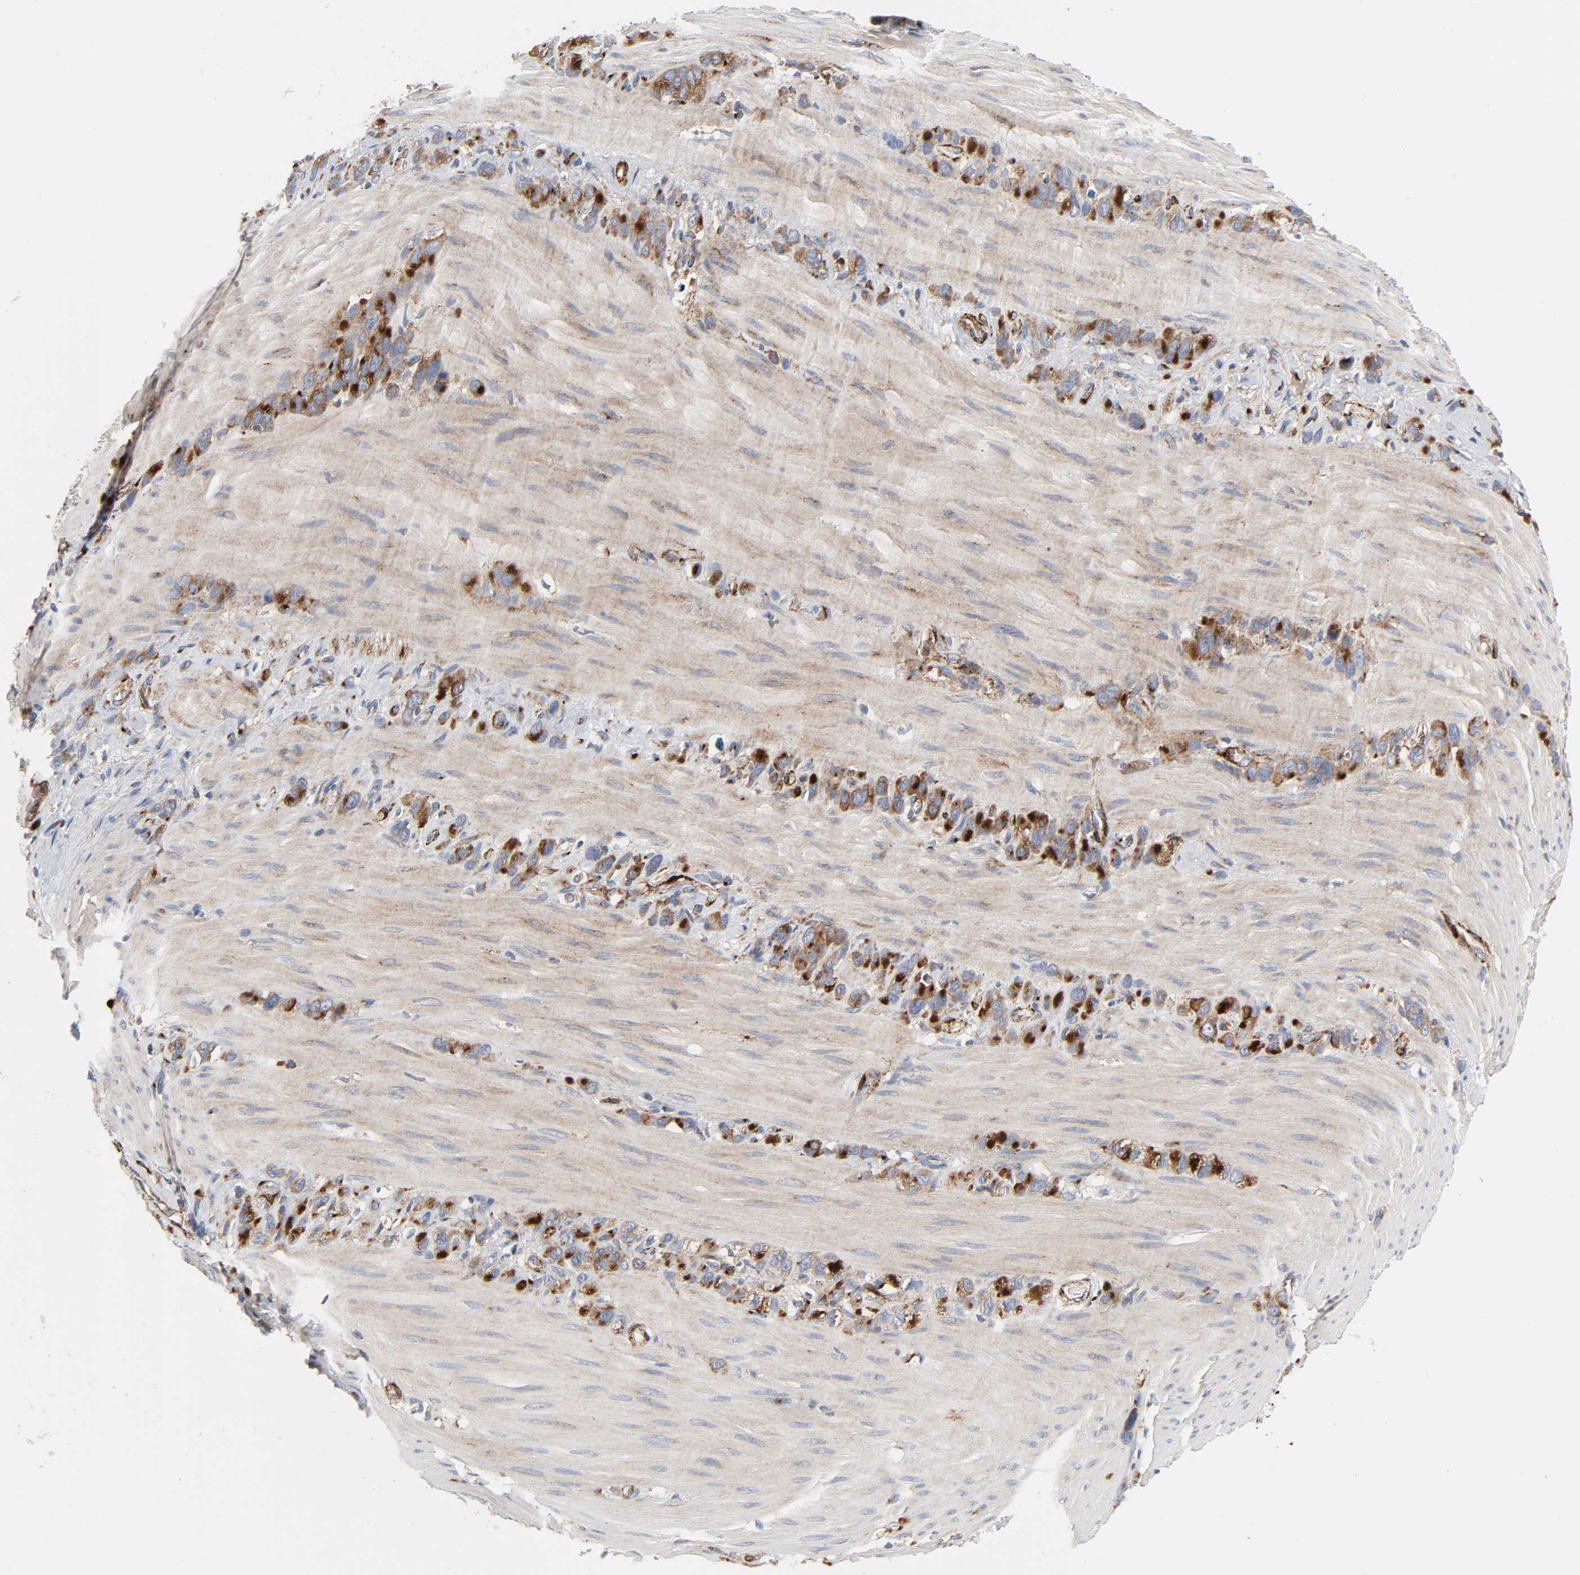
{"staining": {"intensity": "strong", "quantity": ">75%", "location": "cytoplasmic/membranous"}, "tissue": "stomach cancer", "cell_type": "Tumor cells", "image_type": "cancer", "snomed": [{"axis": "morphology", "description": "Normal tissue, NOS"}, {"axis": "morphology", "description": "Adenocarcinoma, NOS"}, {"axis": "morphology", "description": "Adenocarcinoma, High grade"}, {"axis": "topography", "description": "Stomach, upper"}, {"axis": "topography", "description": "Stomach"}], "caption": "Immunohistochemistry image of neoplastic tissue: stomach cancer (adenocarcinoma) stained using immunohistochemistry shows high levels of strong protein expression localized specifically in the cytoplasmic/membranous of tumor cells, appearing as a cytoplasmic/membranous brown color.", "gene": "ARHGAP1", "patient": {"sex": "female", "age": 65}}